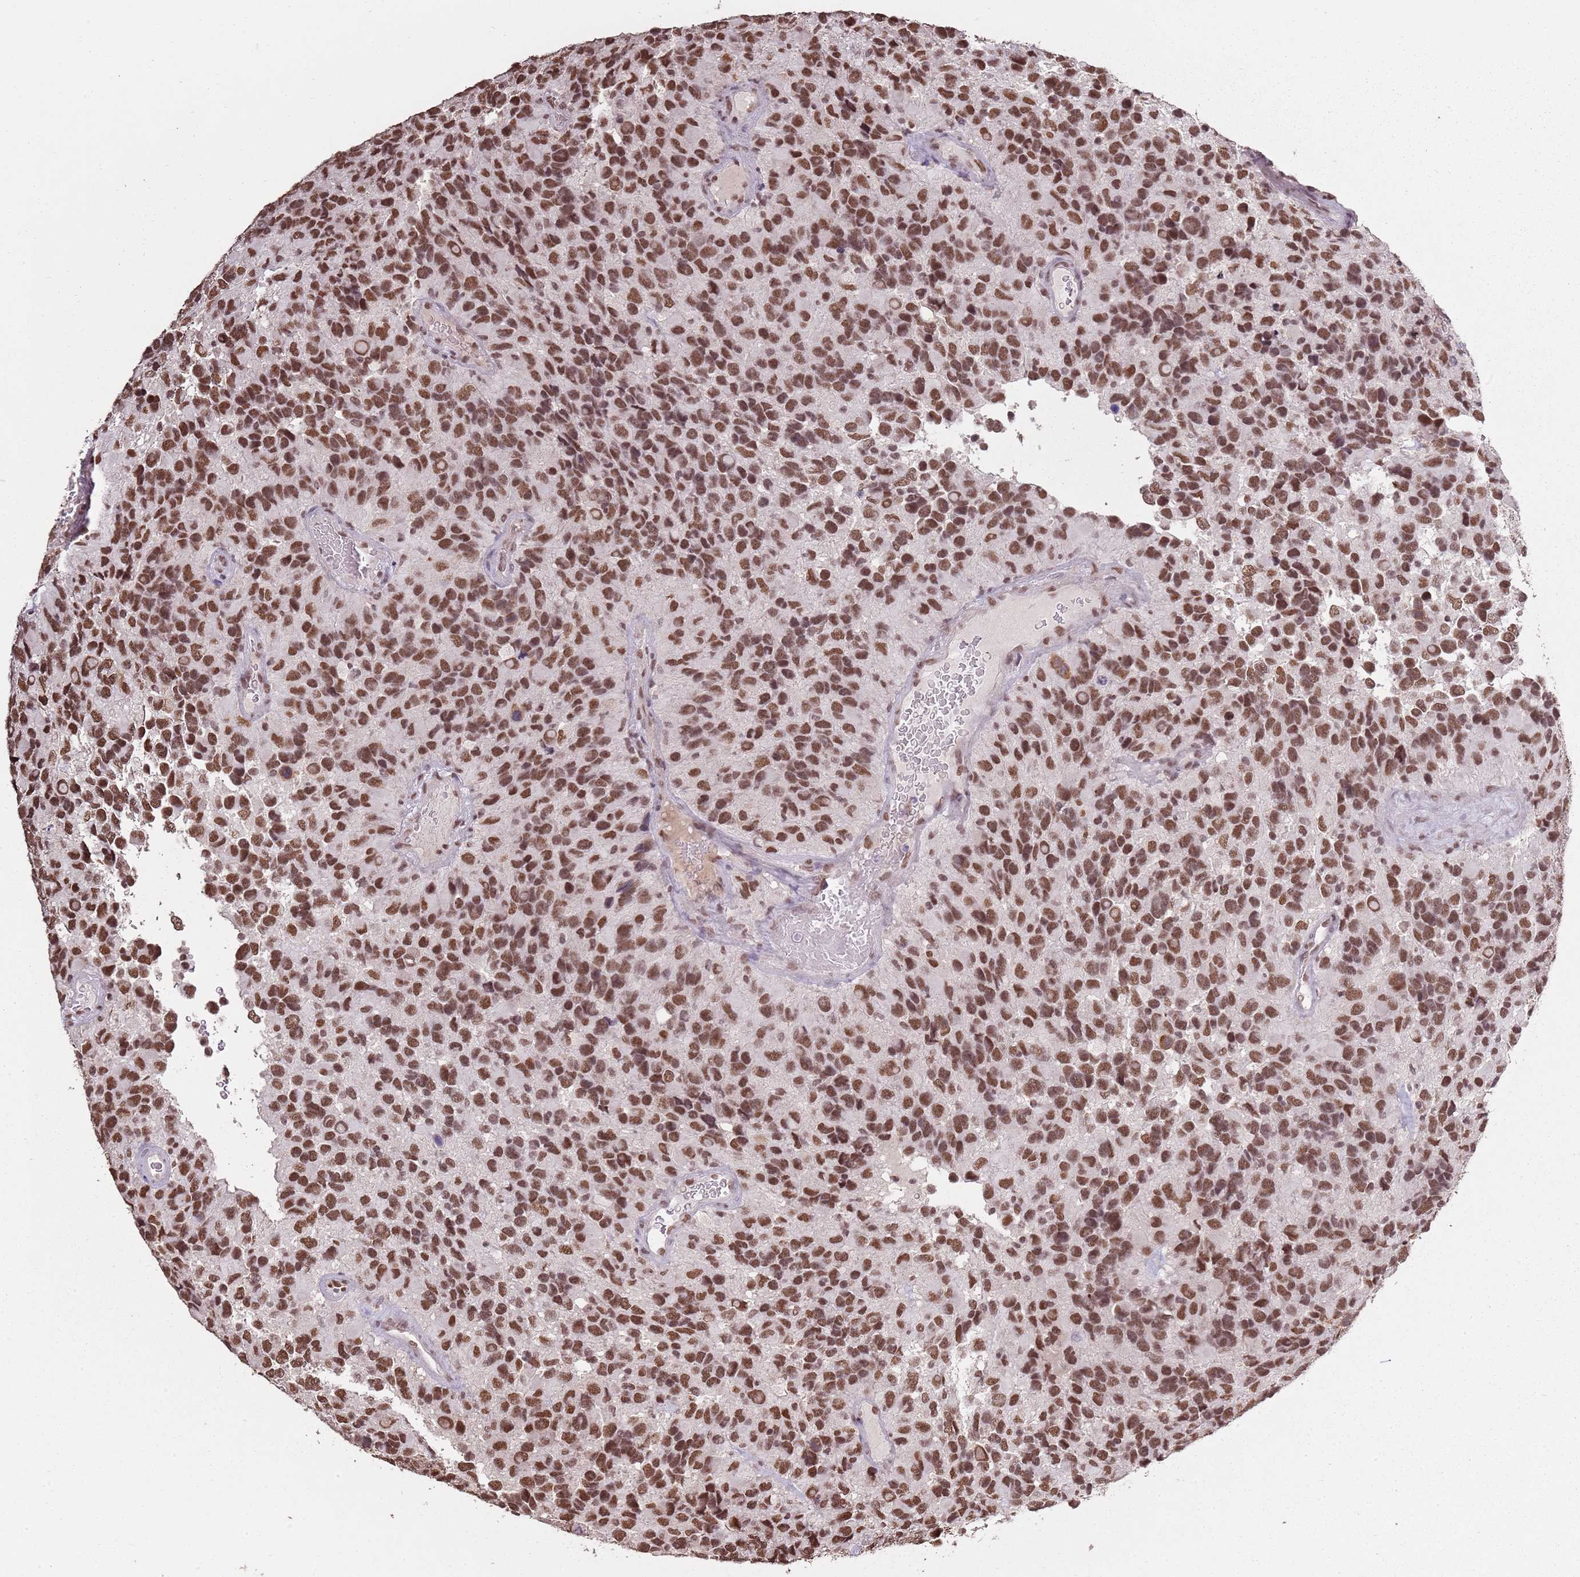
{"staining": {"intensity": "moderate", "quantity": ">75%", "location": "nuclear"}, "tissue": "glioma", "cell_type": "Tumor cells", "image_type": "cancer", "snomed": [{"axis": "morphology", "description": "Glioma, malignant, High grade"}, {"axis": "topography", "description": "Brain"}], "caption": "Immunohistochemistry of glioma reveals medium levels of moderate nuclear expression in approximately >75% of tumor cells. The protein of interest is stained brown, and the nuclei are stained in blue (DAB (3,3'-diaminobenzidine) IHC with brightfield microscopy, high magnification).", "gene": "ARL14EP", "patient": {"sex": "male", "age": 77}}